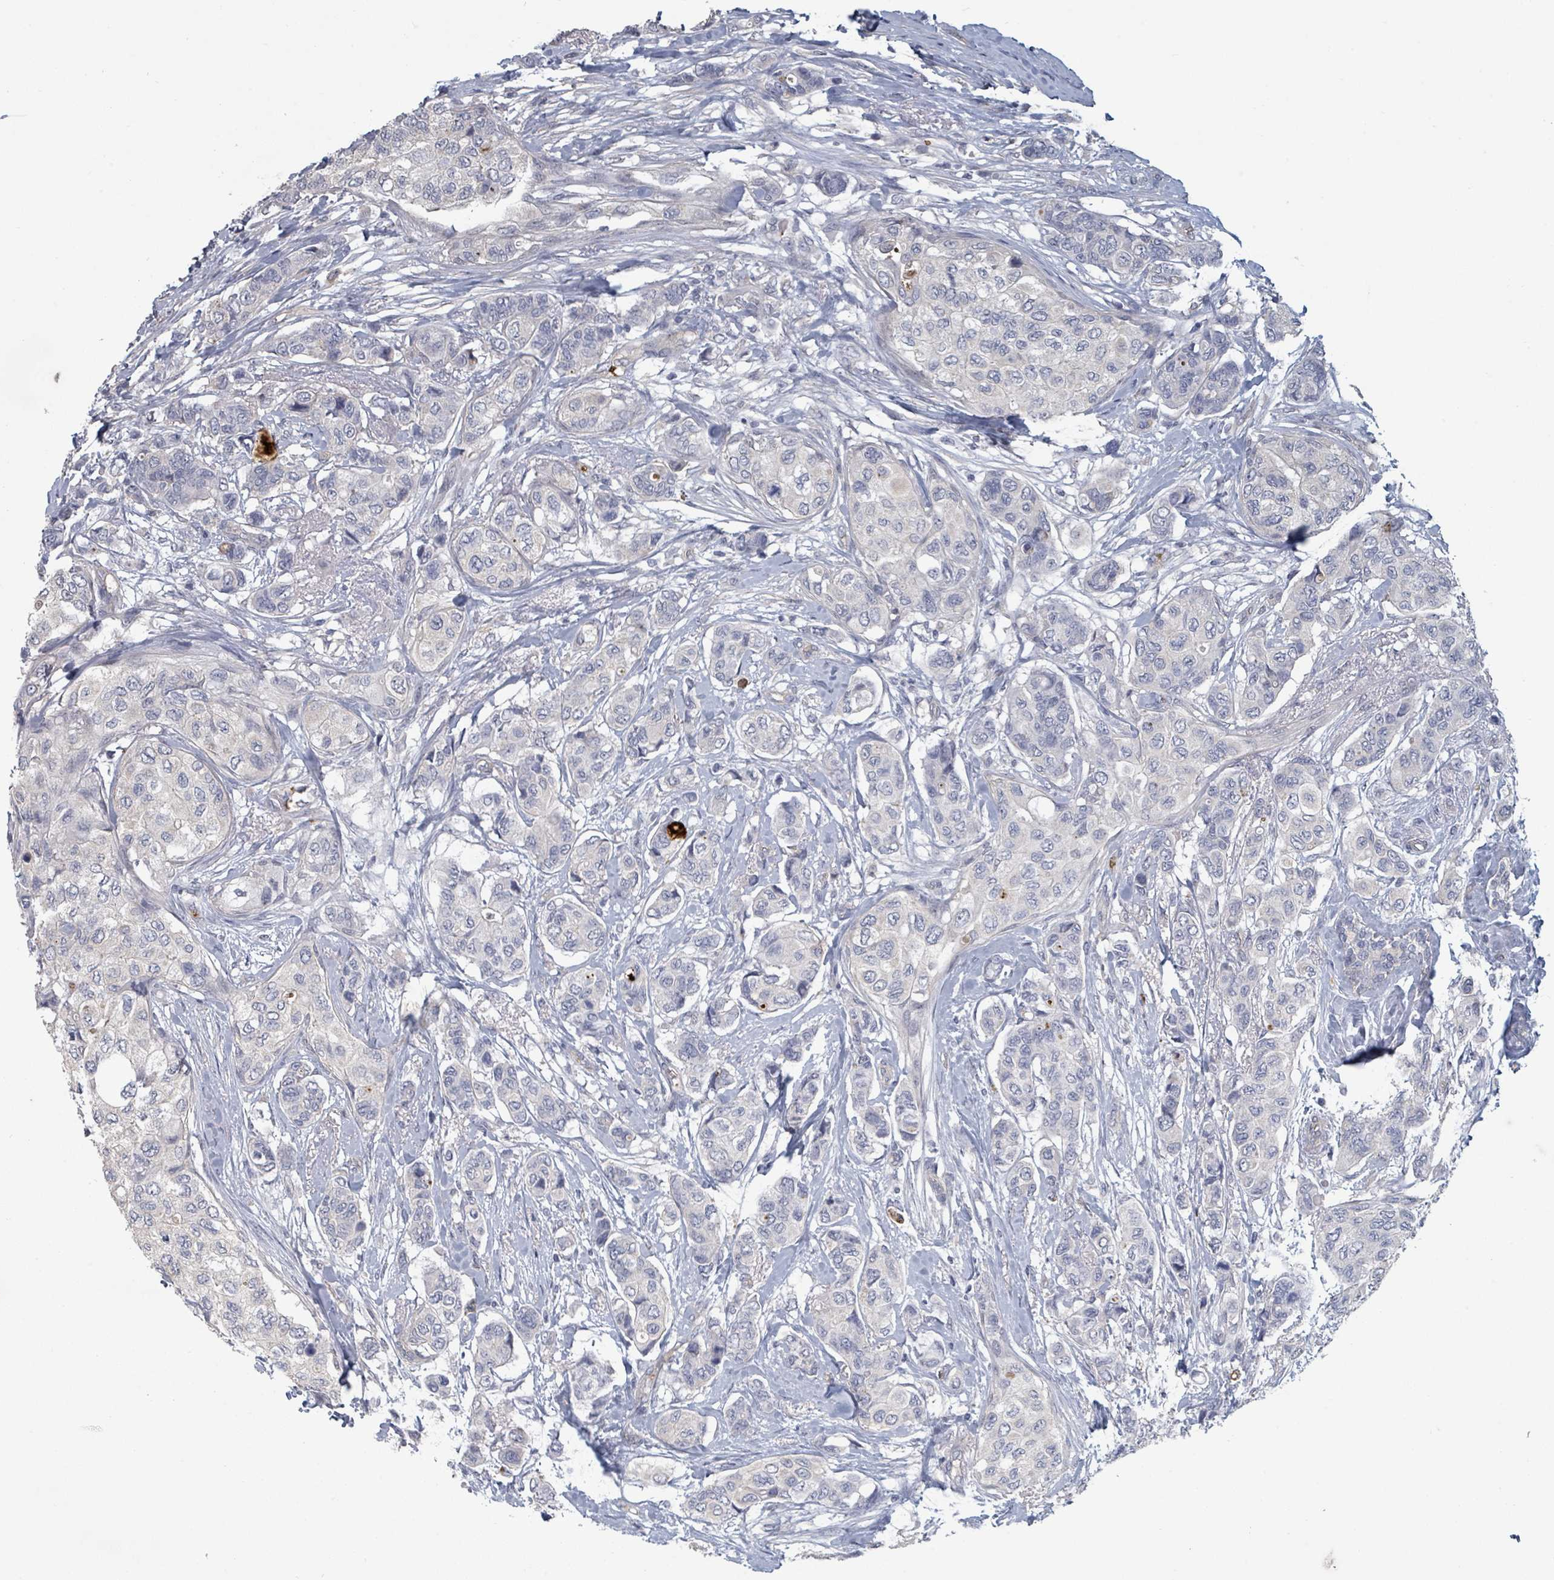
{"staining": {"intensity": "negative", "quantity": "none", "location": "none"}, "tissue": "breast cancer", "cell_type": "Tumor cells", "image_type": "cancer", "snomed": [{"axis": "morphology", "description": "Lobular carcinoma"}, {"axis": "topography", "description": "Breast"}], "caption": "Tumor cells show no significant staining in breast cancer (lobular carcinoma).", "gene": "PLAUR", "patient": {"sex": "female", "age": 51}}